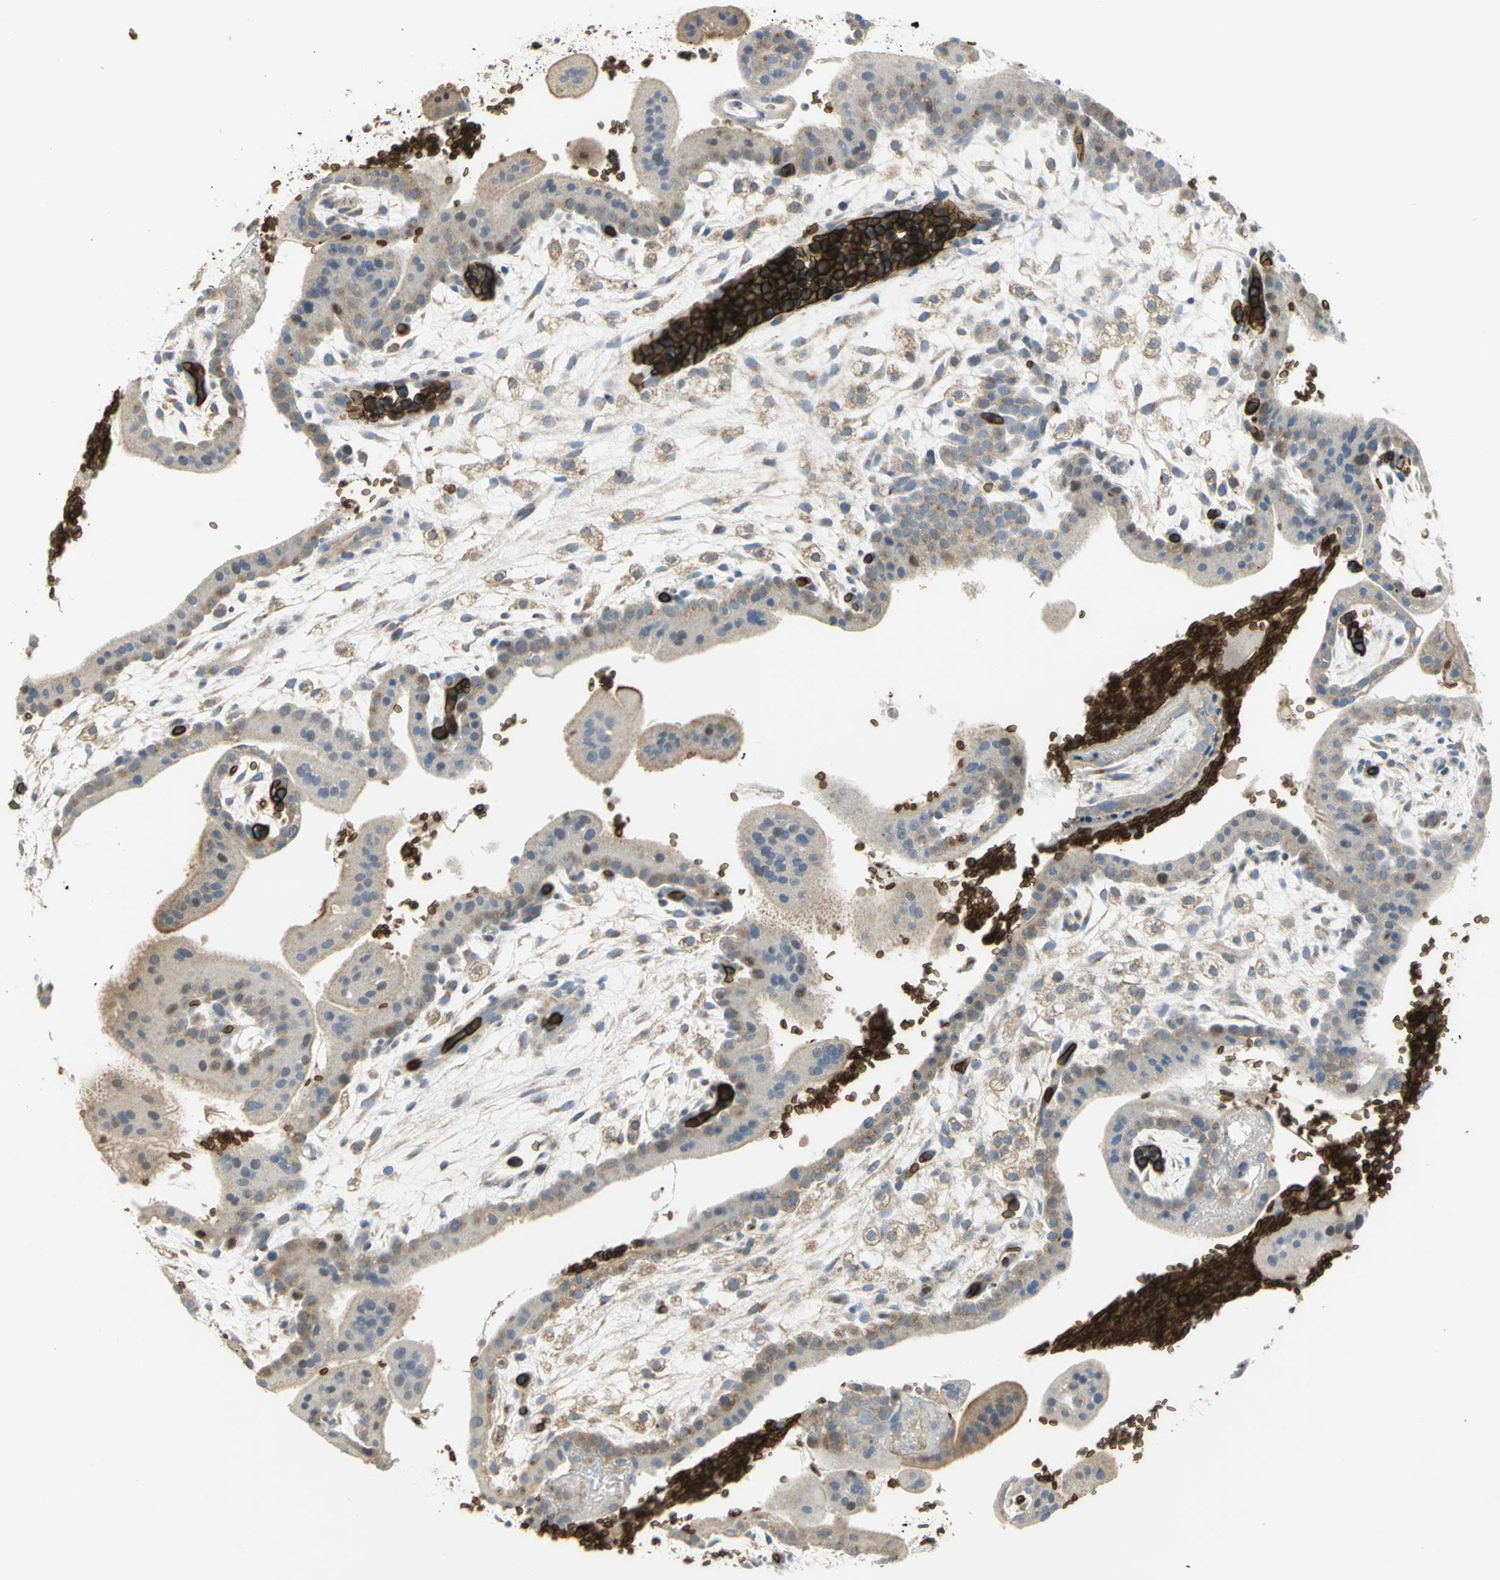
{"staining": {"intensity": "weak", "quantity": ">75%", "location": "cytoplasmic/membranous"}, "tissue": "placenta", "cell_type": "Trophoblastic cells", "image_type": "normal", "snomed": [{"axis": "morphology", "description": "Normal tissue, NOS"}, {"axis": "topography", "description": "Placenta"}], "caption": "Immunohistochemistry (IHC) photomicrograph of unremarkable human placenta stained for a protein (brown), which demonstrates low levels of weak cytoplasmic/membranous expression in about >75% of trophoblastic cells.", "gene": "ANK1", "patient": {"sex": "female", "age": 35}}